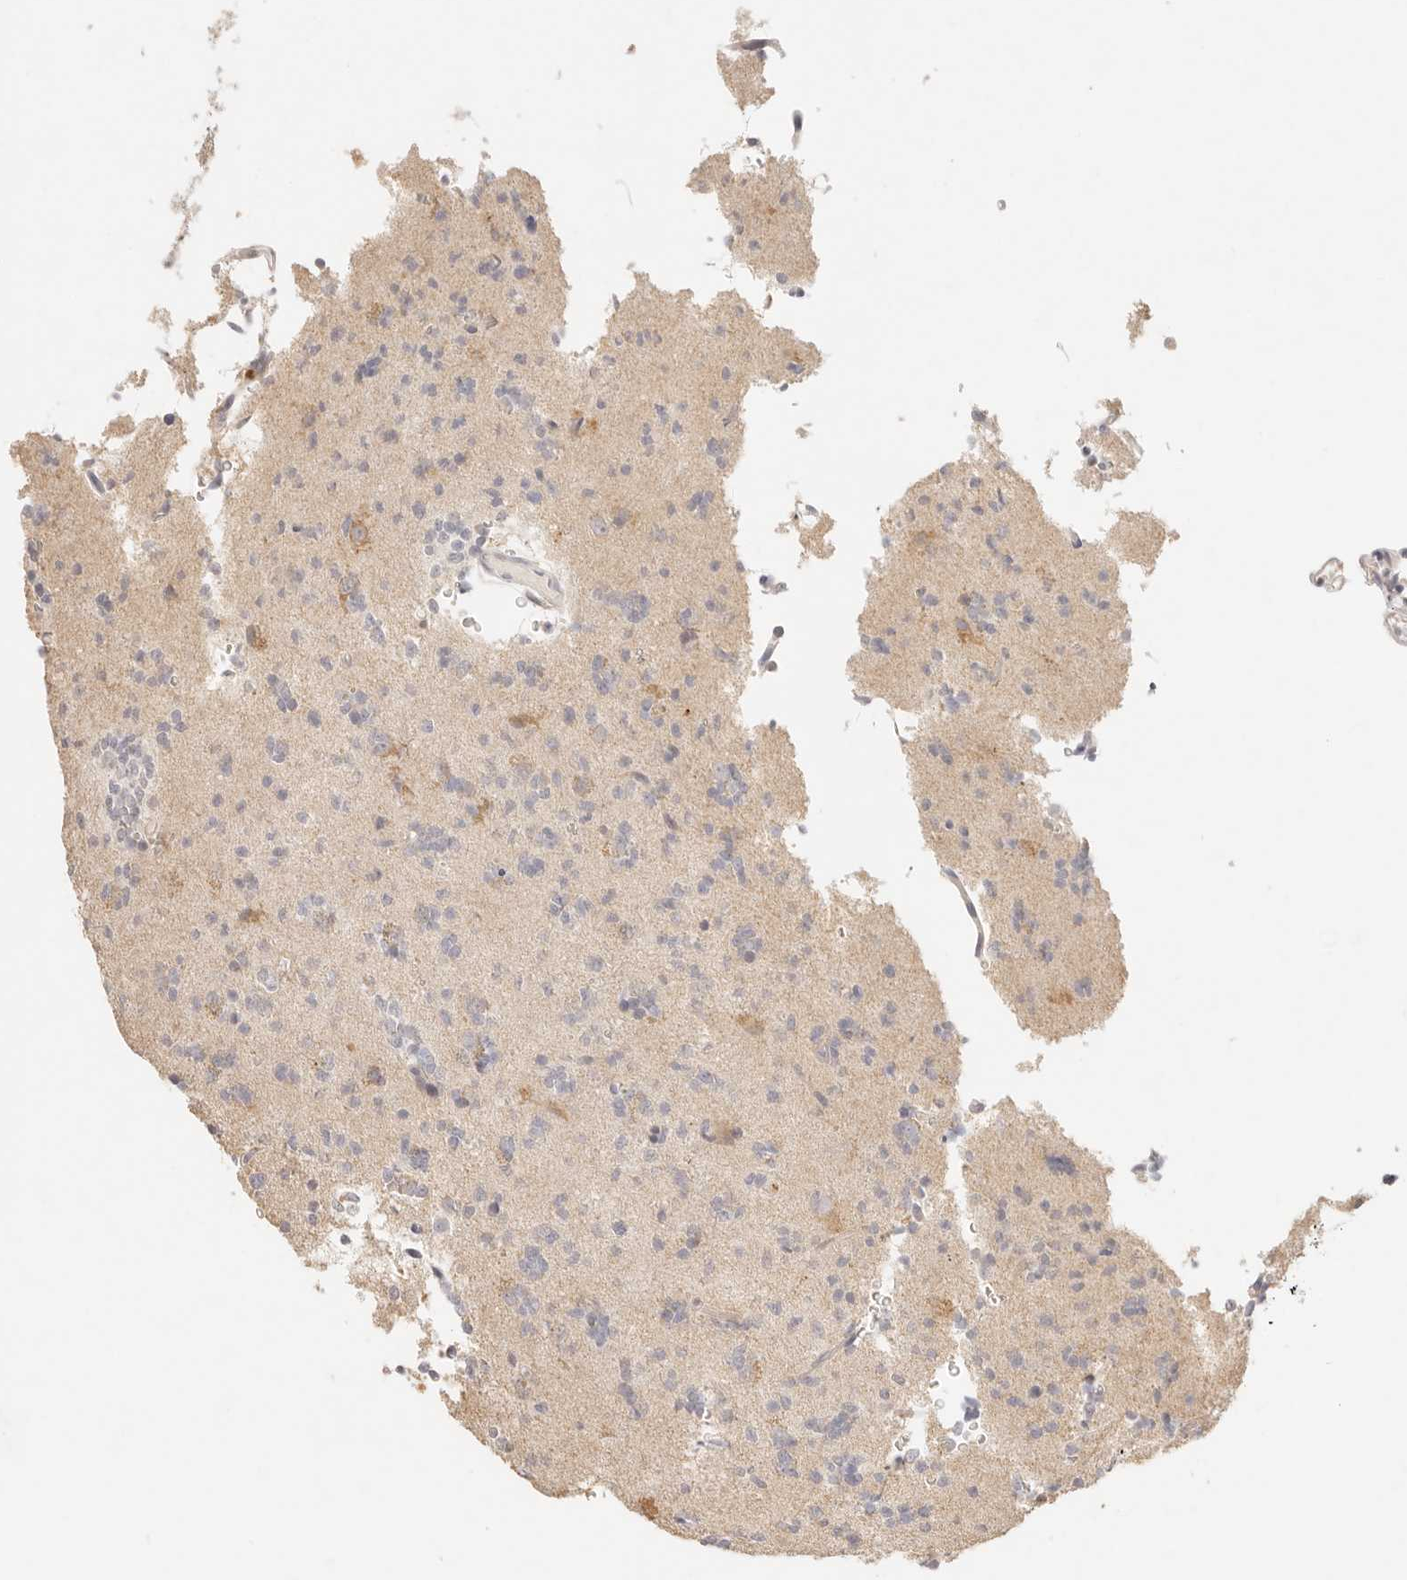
{"staining": {"intensity": "negative", "quantity": "none", "location": "none"}, "tissue": "glioma", "cell_type": "Tumor cells", "image_type": "cancer", "snomed": [{"axis": "morphology", "description": "Glioma, malignant, High grade"}, {"axis": "topography", "description": "Brain"}], "caption": "The photomicrograph shows no staining of tumor cells in high-grade glioma (malignant).", "gene": "GPR156", "patient": {"sex": "female", "age": 62}}